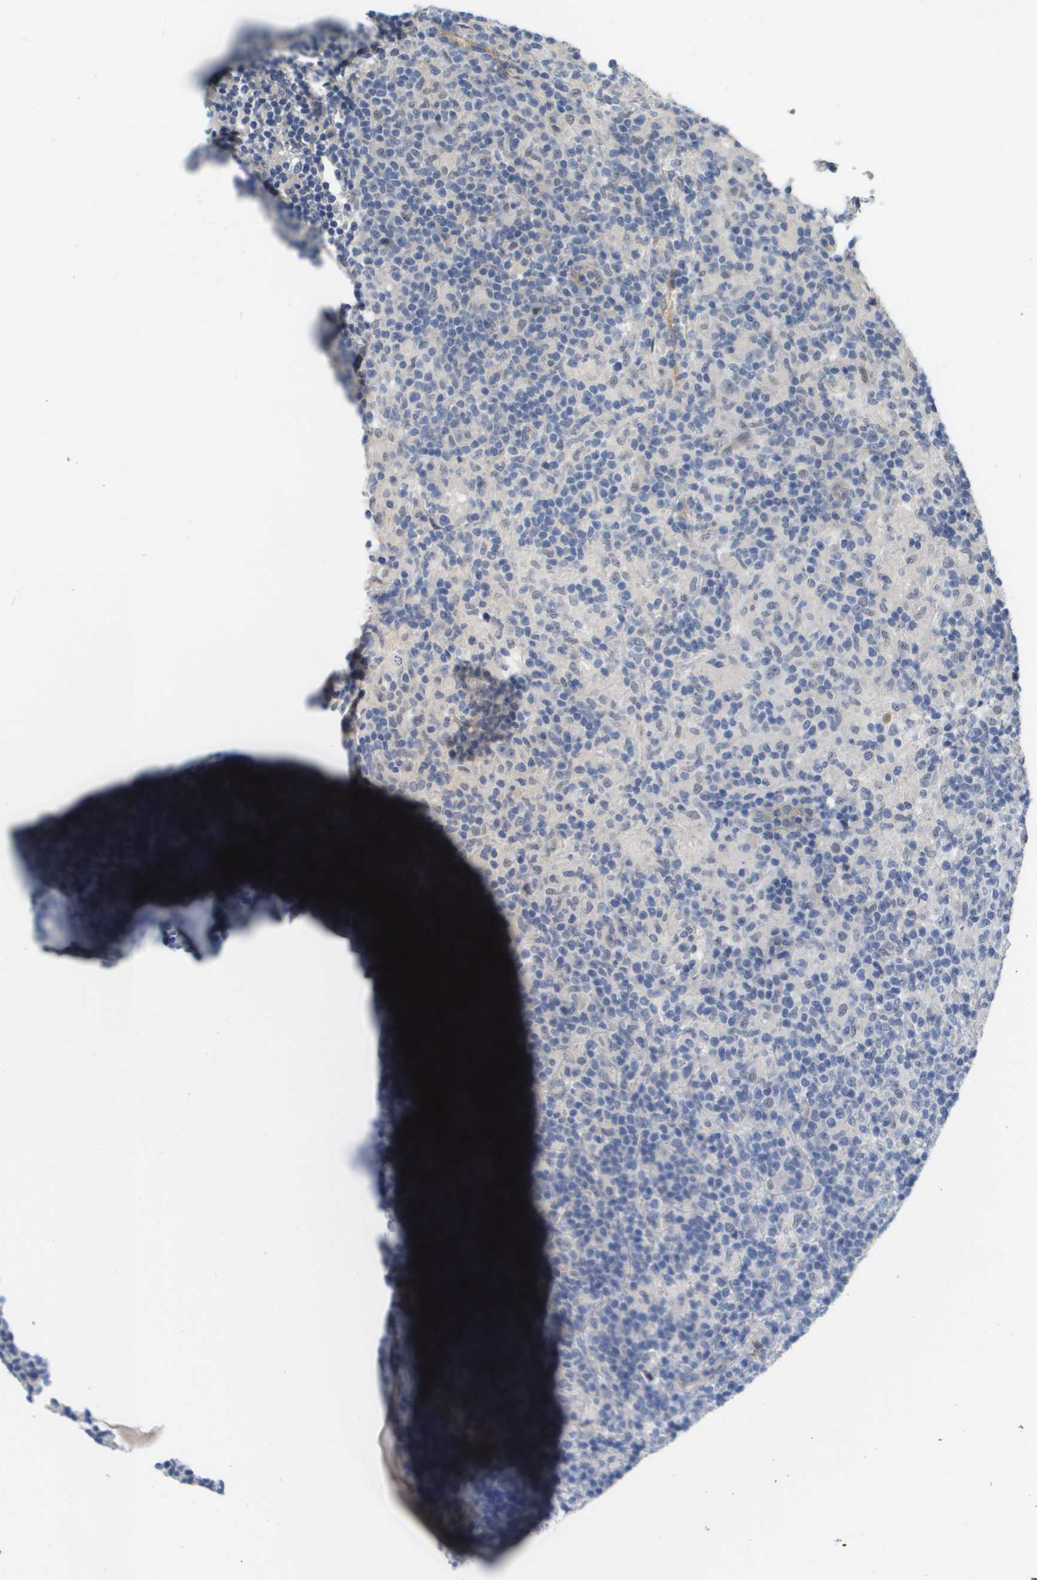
{"staining": {"intensity": "negative", "quantity": "none", "location": "none"}, "tissue": "lymphoma", "cell_type": "Tumor cells", "image_type": "cancer", "snomed": [{"axis": "morphology", "description": "Hodgkin's disease, NOS"}, {"axis": "topography", "description": "Lymph node"}], "caption": "Immunohistochemistry (IHC) photomicrograph of neoplastic tissue: human Hodgkin's disease stained with DAB (3,3'-diaminobenzidine) demonstrates no significant protein expression in tumor cells.", "gene": "RNF112", "patient": {"sex": "male", "age": 70}}